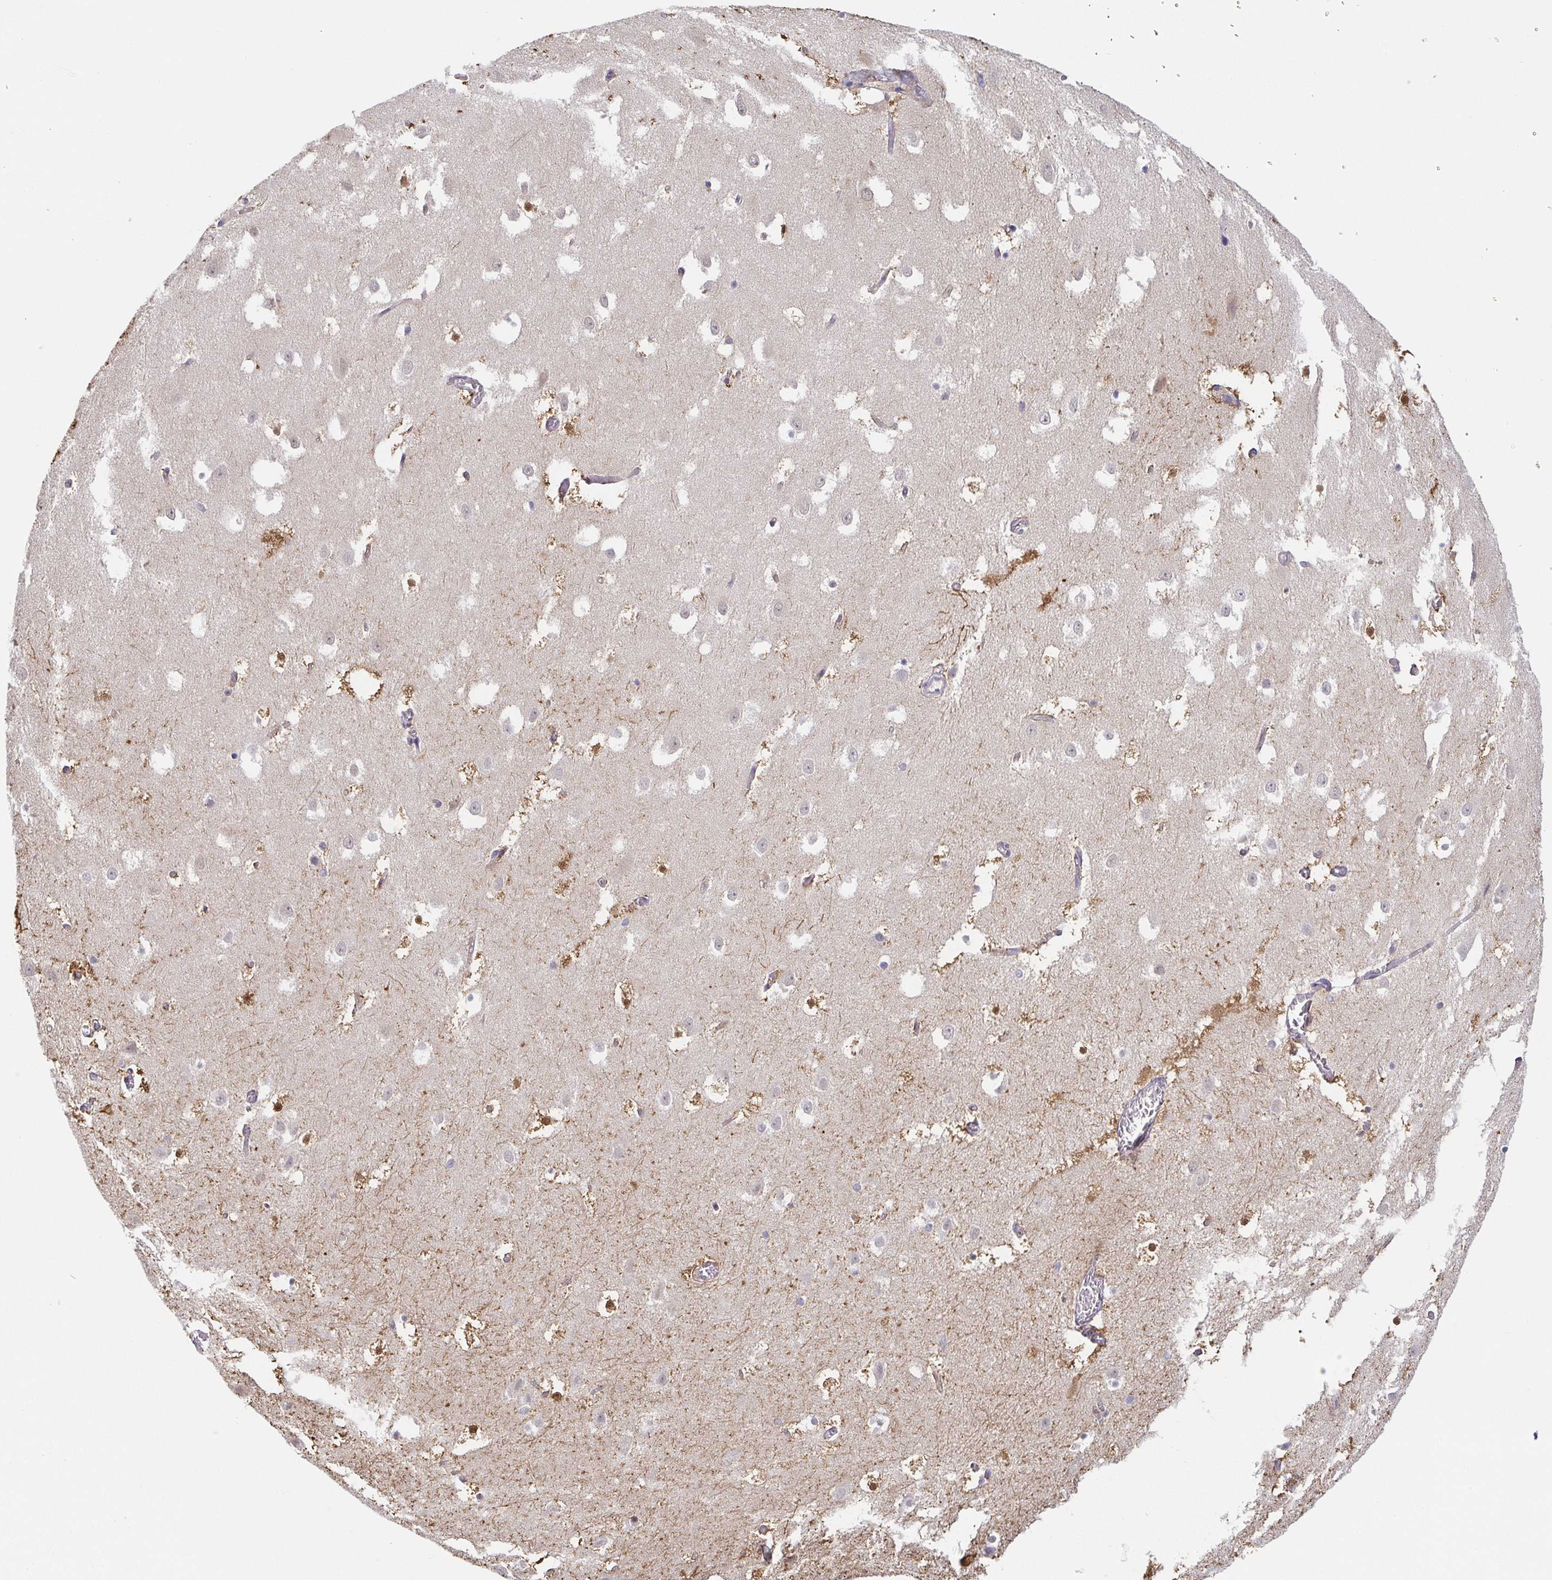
{"staining": {"intensity": "negative", "quantity": "none", "location": "none"}, "tissue": "hippocampus", "cell_type": "Glial cells", "image_type": "normal", "snomed": [{"axis": "morphology", "description": "Normal tissue, NOS"}, {"axis": "topography", "description": "Hippocampus"}], "caption": "This is an immunohistochemistry (IHC) photomicrograph of normal hippocampus. There is no expression in glial cells.", "gene": "BCL2L1", "patient": {"sex": "female", "age": 52}}